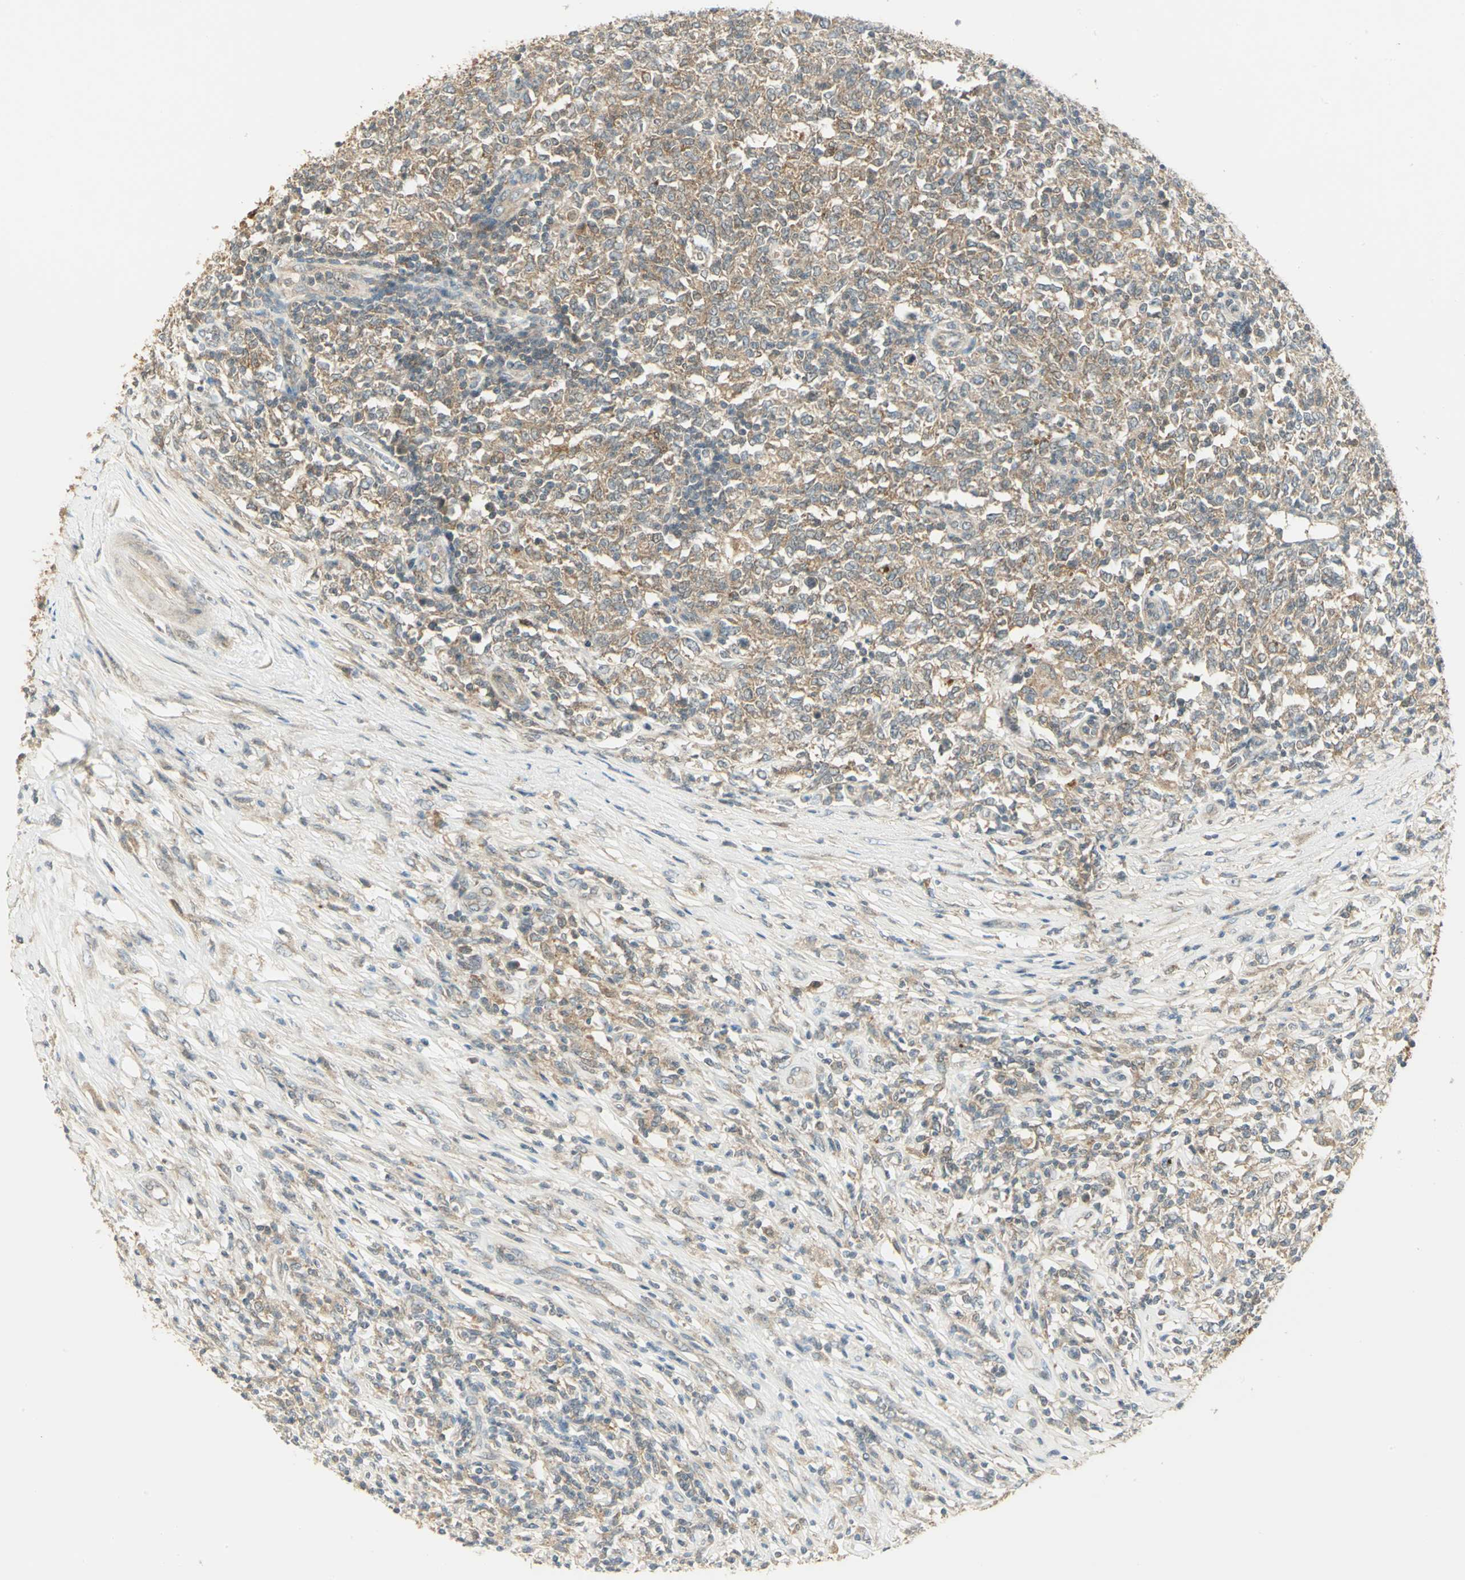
{"staining": {"intensity": "weak", "quantity": ">75%", "location": "cytoplasmic/membranous"}, "tissue": "lymphoma", "cell_type": "Tumor cells", "image_type": "cancer", "snomed": [{"axis": "morphology", "description": "Malignant lymphoma, non-Hodgkin's type, High grade"}, {"axis": "topography", "description": "Lymph node"}], "caption": "The photomicrograph demonstrates a brown stain indicating the presence of a protein in the cytoplasmic/membranous of tumor cells in malignant lymphoma, non-Hodgkin's type (high-grade).", "gene": "MAPK8IP3", "patient": {"sex": "female", "age": 84}}